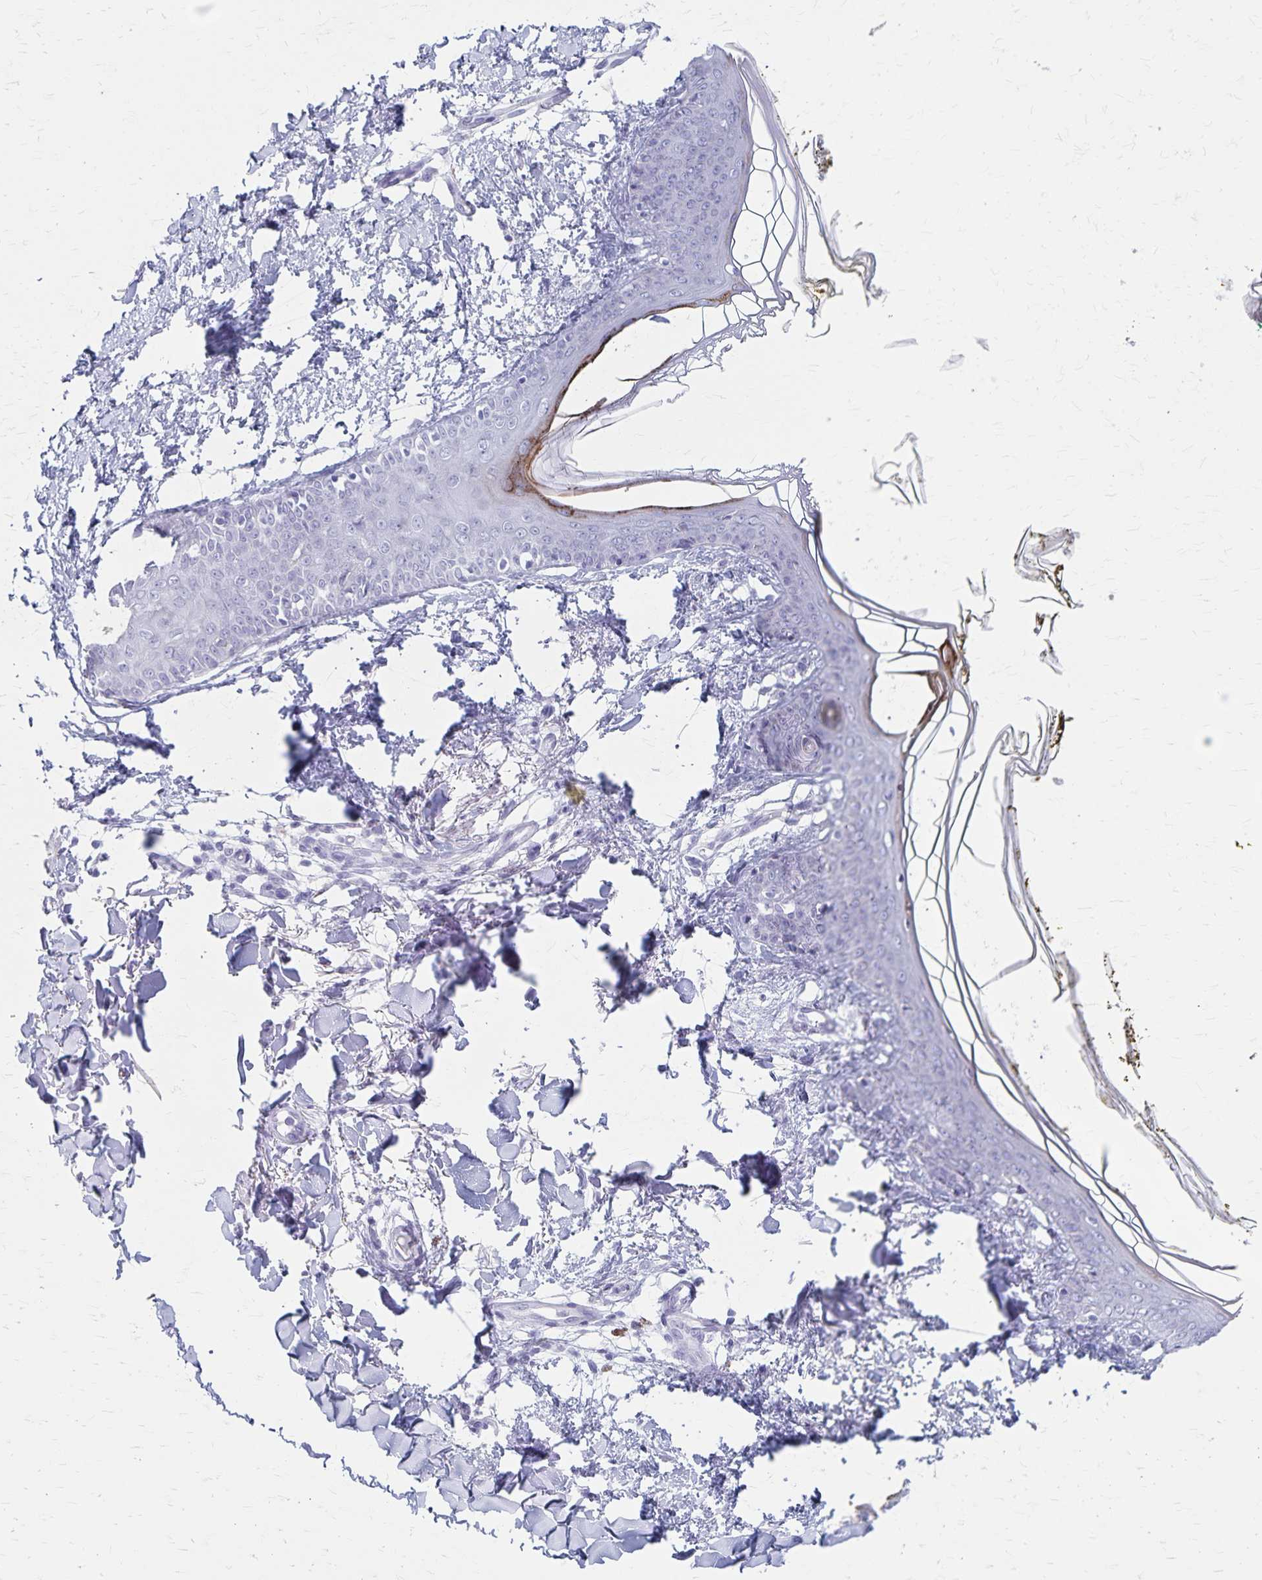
{"staining": {"intensity": "negative", "quantity": "none", "location": "none"}, "tissue": "skin", "cell_type": "Fibroblasts", "image_type": "normal", "snomed": [{"axis": "morphology", "description": "Normal tissue, NOS"}, {"axis": "topography", "description": "Skin"}], "caption": "This is an immunohistochemistry (IHC) histopathology image of unremarkable skin. There is no expression in fibroblasts.", "gene": "GPBAR1", "patient": {"sex": "female", "age": 34}}